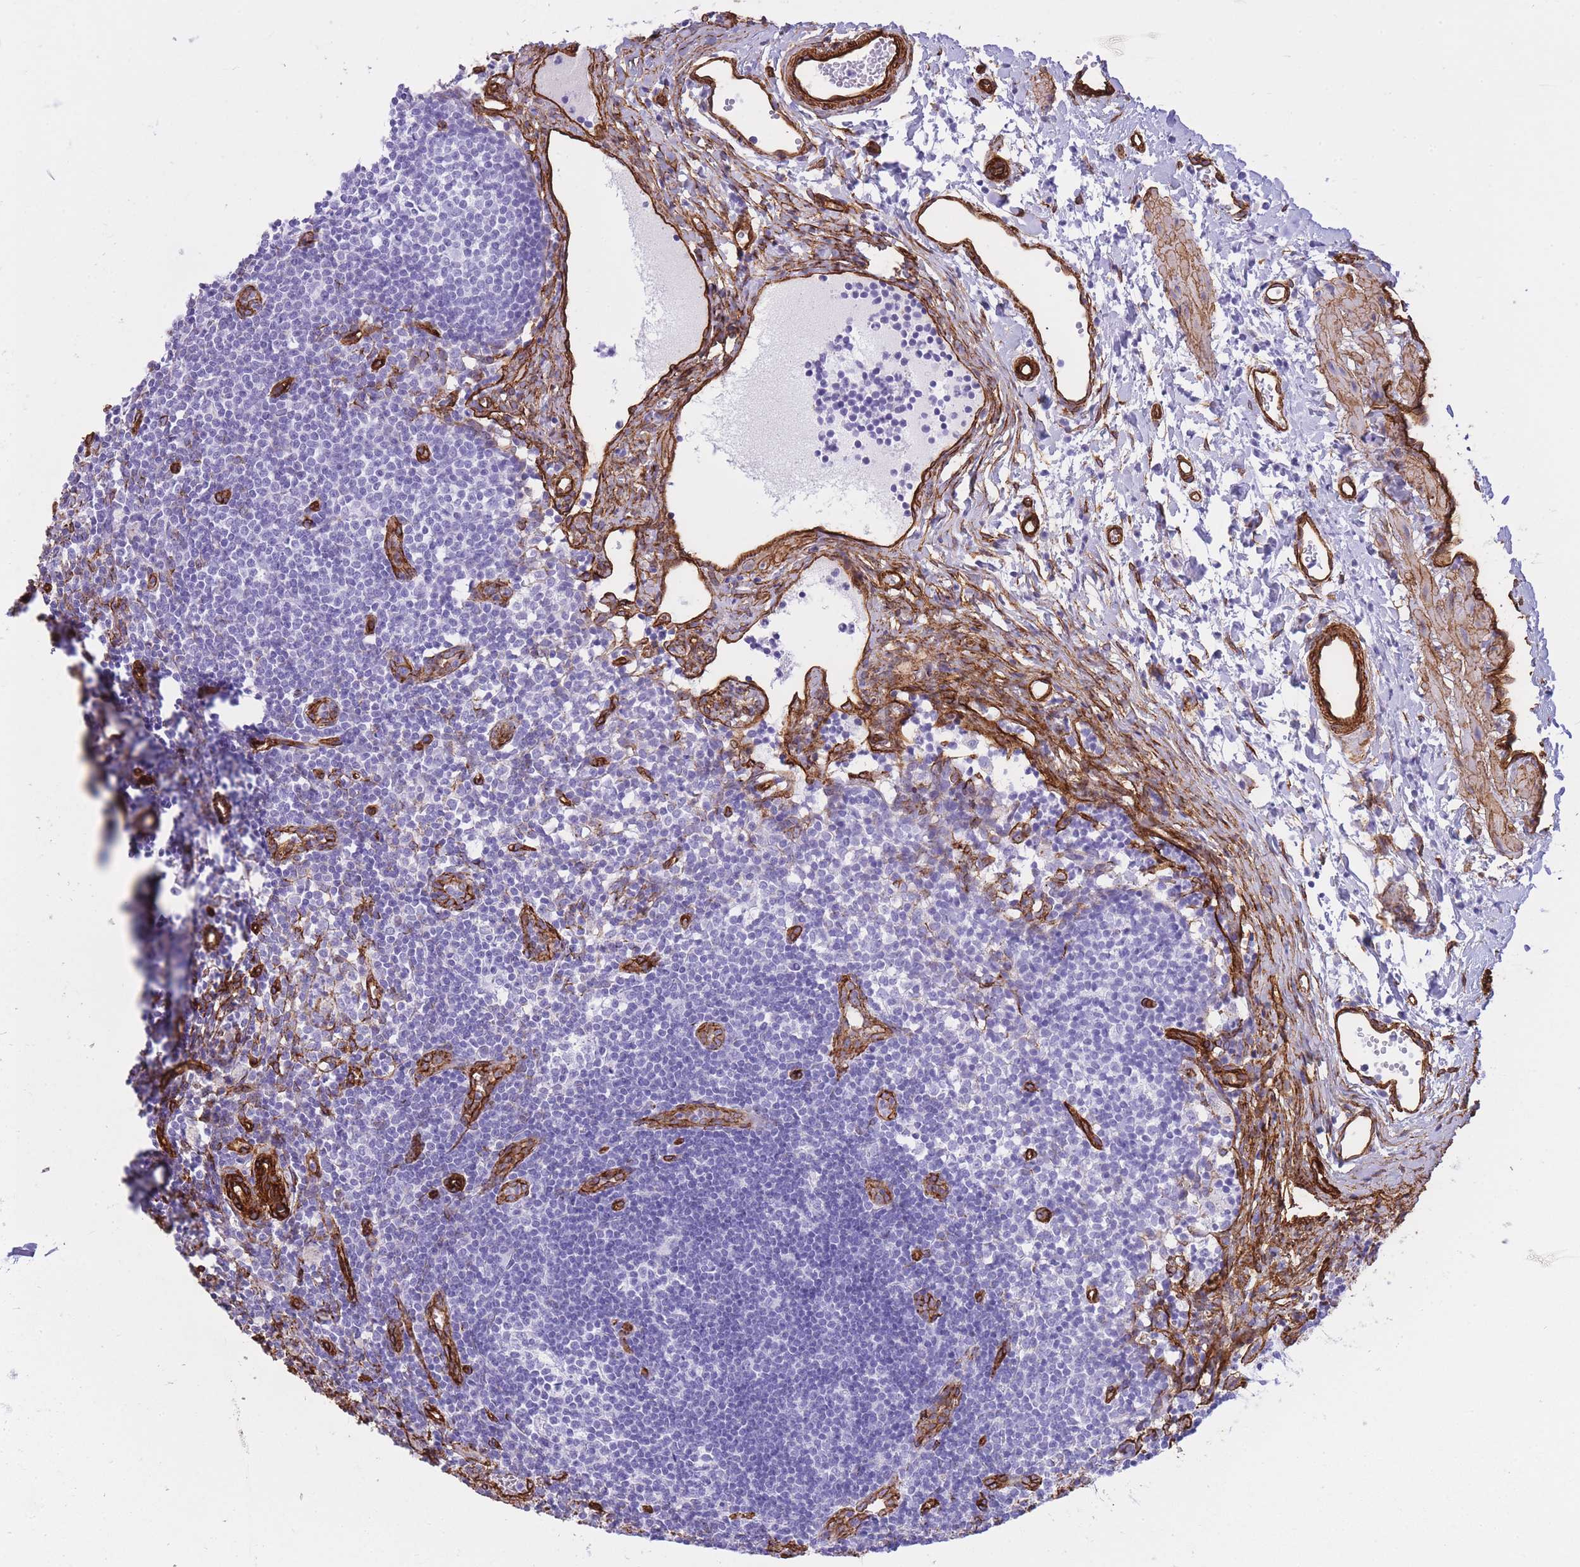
{"staining": {"intensity": "negative", "quantity": "none", "location": "none"}, "tissue": "lymph node", "cell_type": "Germinal center cells", "image_type": "normal", "snomed": [{"axis": "morphology", "description": "Normal tissue, NOS"}, {"axis": "topography", "description": "Lymph node"}], "caption": "There is no significant positivity in germinal center cells of lymph node. (Stains: DAB (3,3'-diaminobenzidine) immunohistochemistry (IHC) with hematoxylin counter stain, Microscopy: brightfield microscopy at high magnification).", "gene": "CAVIN1", "patient": {"sex": "female", "age": 37}}